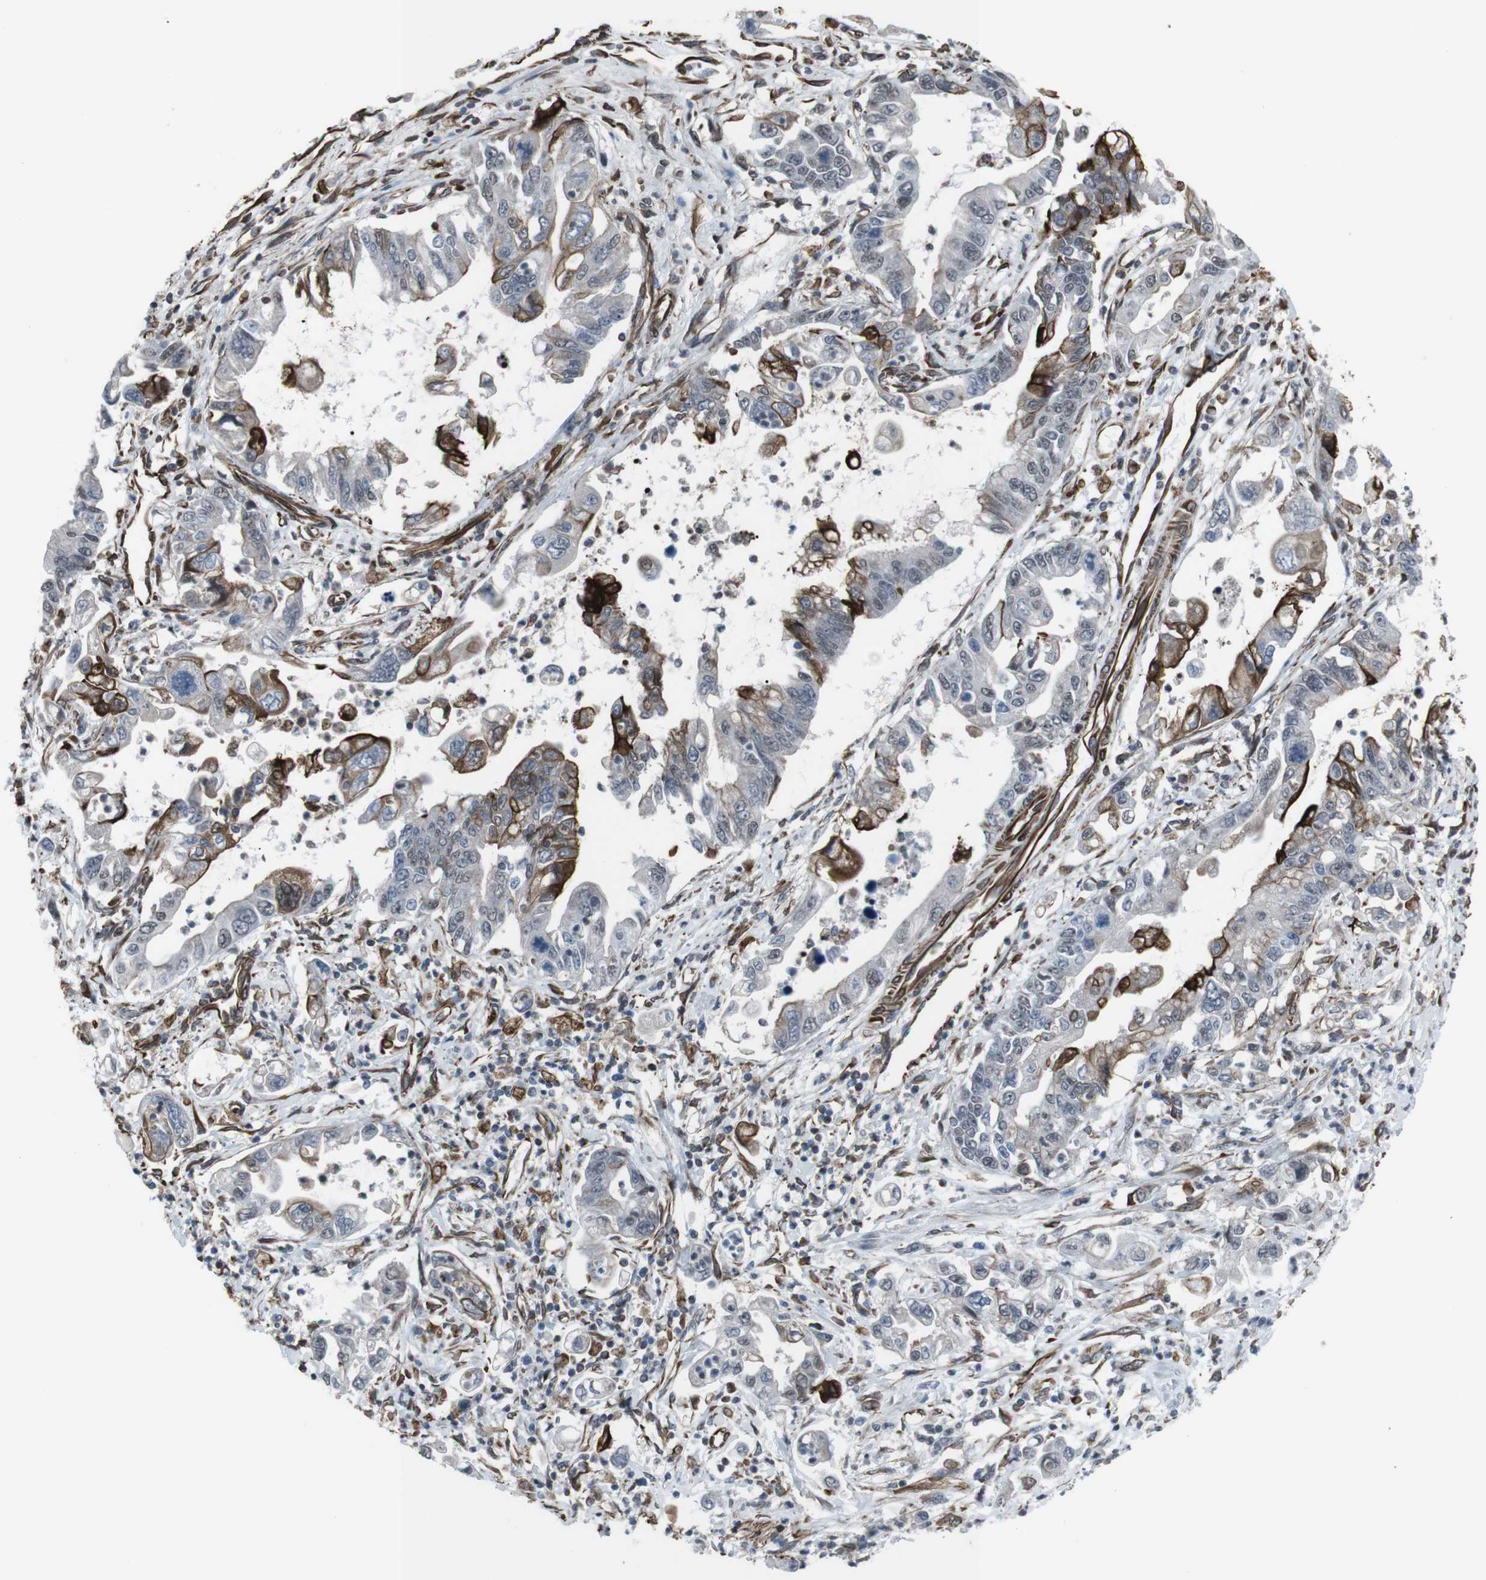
{"staining": {"intensity": "weak", "quantity": ">75%", "location": "cytoplasmic/membranous,nuclear"}, "tissue": "pancreatic cancer", "cell_type": "Tumor cells", "image_type": "cancer", "snomed": [{"axis": "morphology", "description": "Adenocarcinoma, NOS"}, {"axis": "topography", "description": "Pancreas"}], "caption": "Human pancreatic adenocarcinoma stained with a brown dye displays weak cytoplasmic/membranous and nuclear positive positivity in about >75% of tumor cells.", "gene": "TMEM141", "patient": {"sex": "male", "age": 56}}